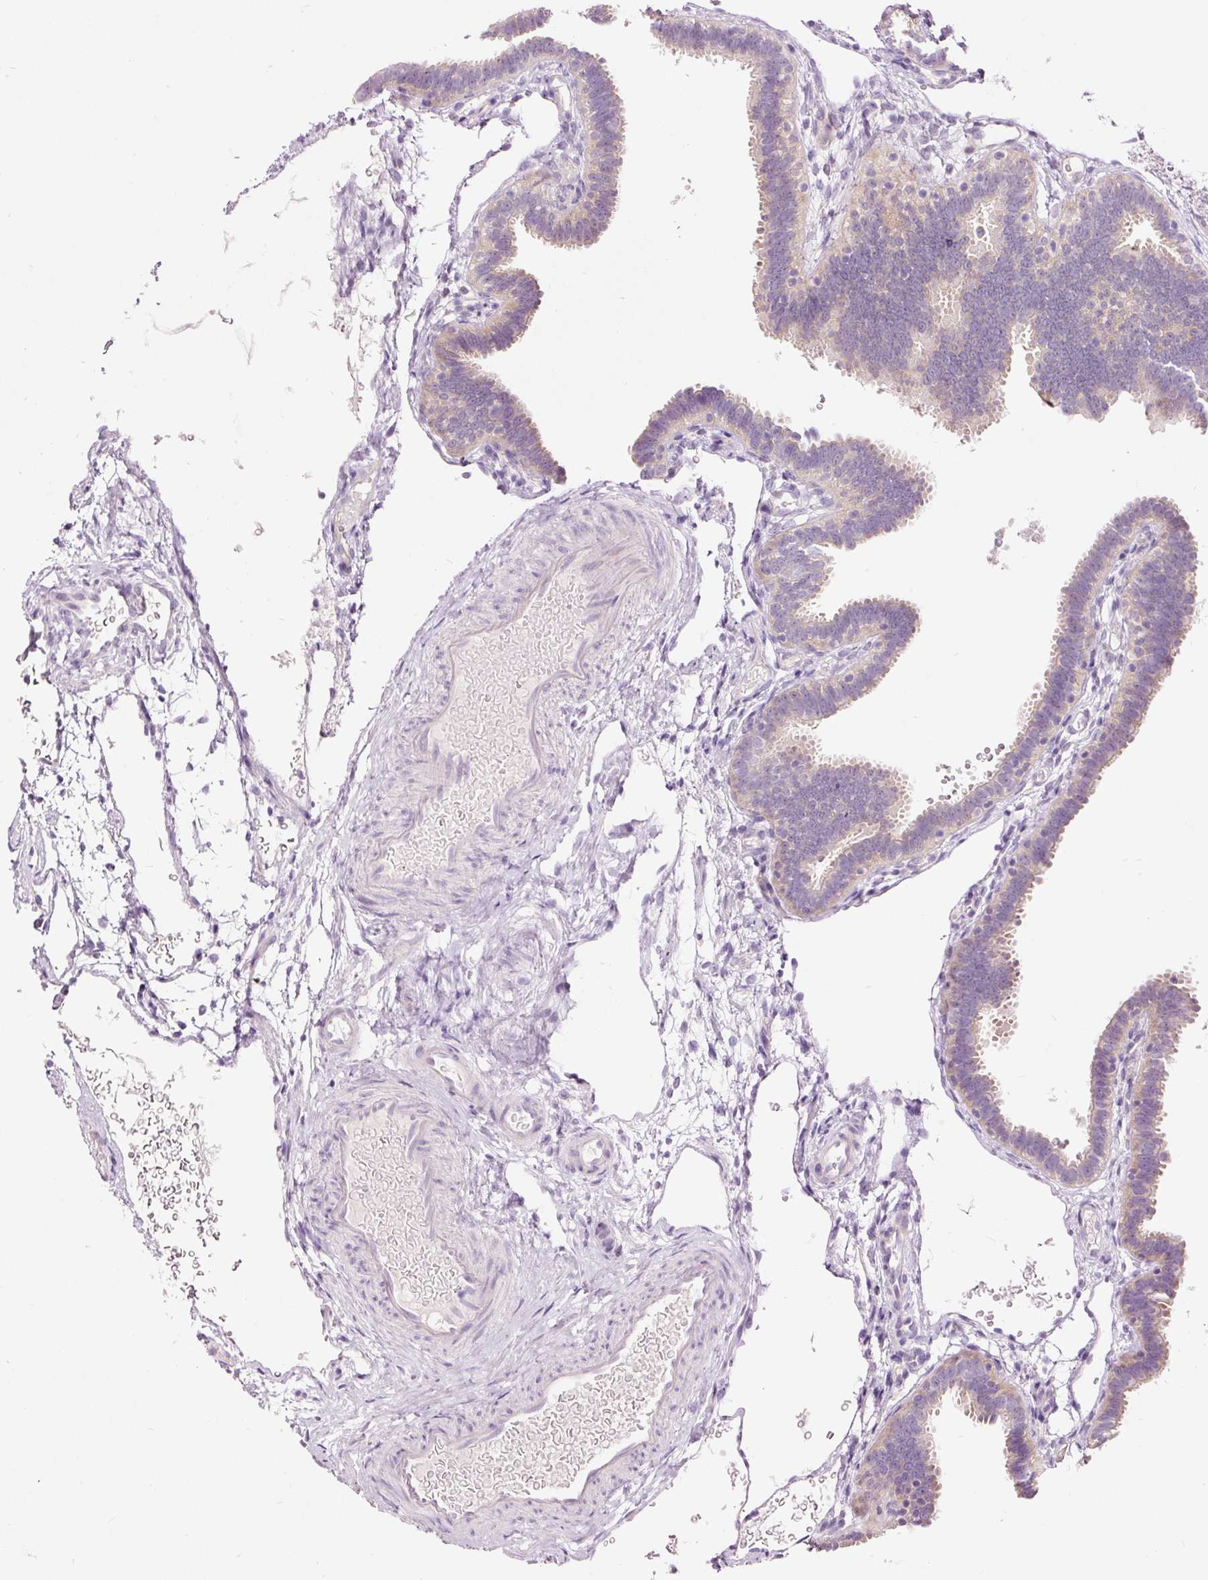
{"staining": {"intensity": "weak", "quantity": "25%-75%", "location": "cytoplasmic/membranous"}, "tissue": "fallopian tube", "cell_type": "Glandular cells", "image_type": "normal", "snomed": [{"axis": "morphology", "description": "Normal tissue, NOS"}, {"axis": "topography", "description": "Fallopian tube"}], "caption": "Immunohistochemical staining of normal fallopian tube demonstrates 25%-75% levels of weak cytoplasmic/membranous protein positivity in about 25%-75% of glandular cells.", "gene": "RSPO2", "patient": {"sex": "female", "age": 37}}